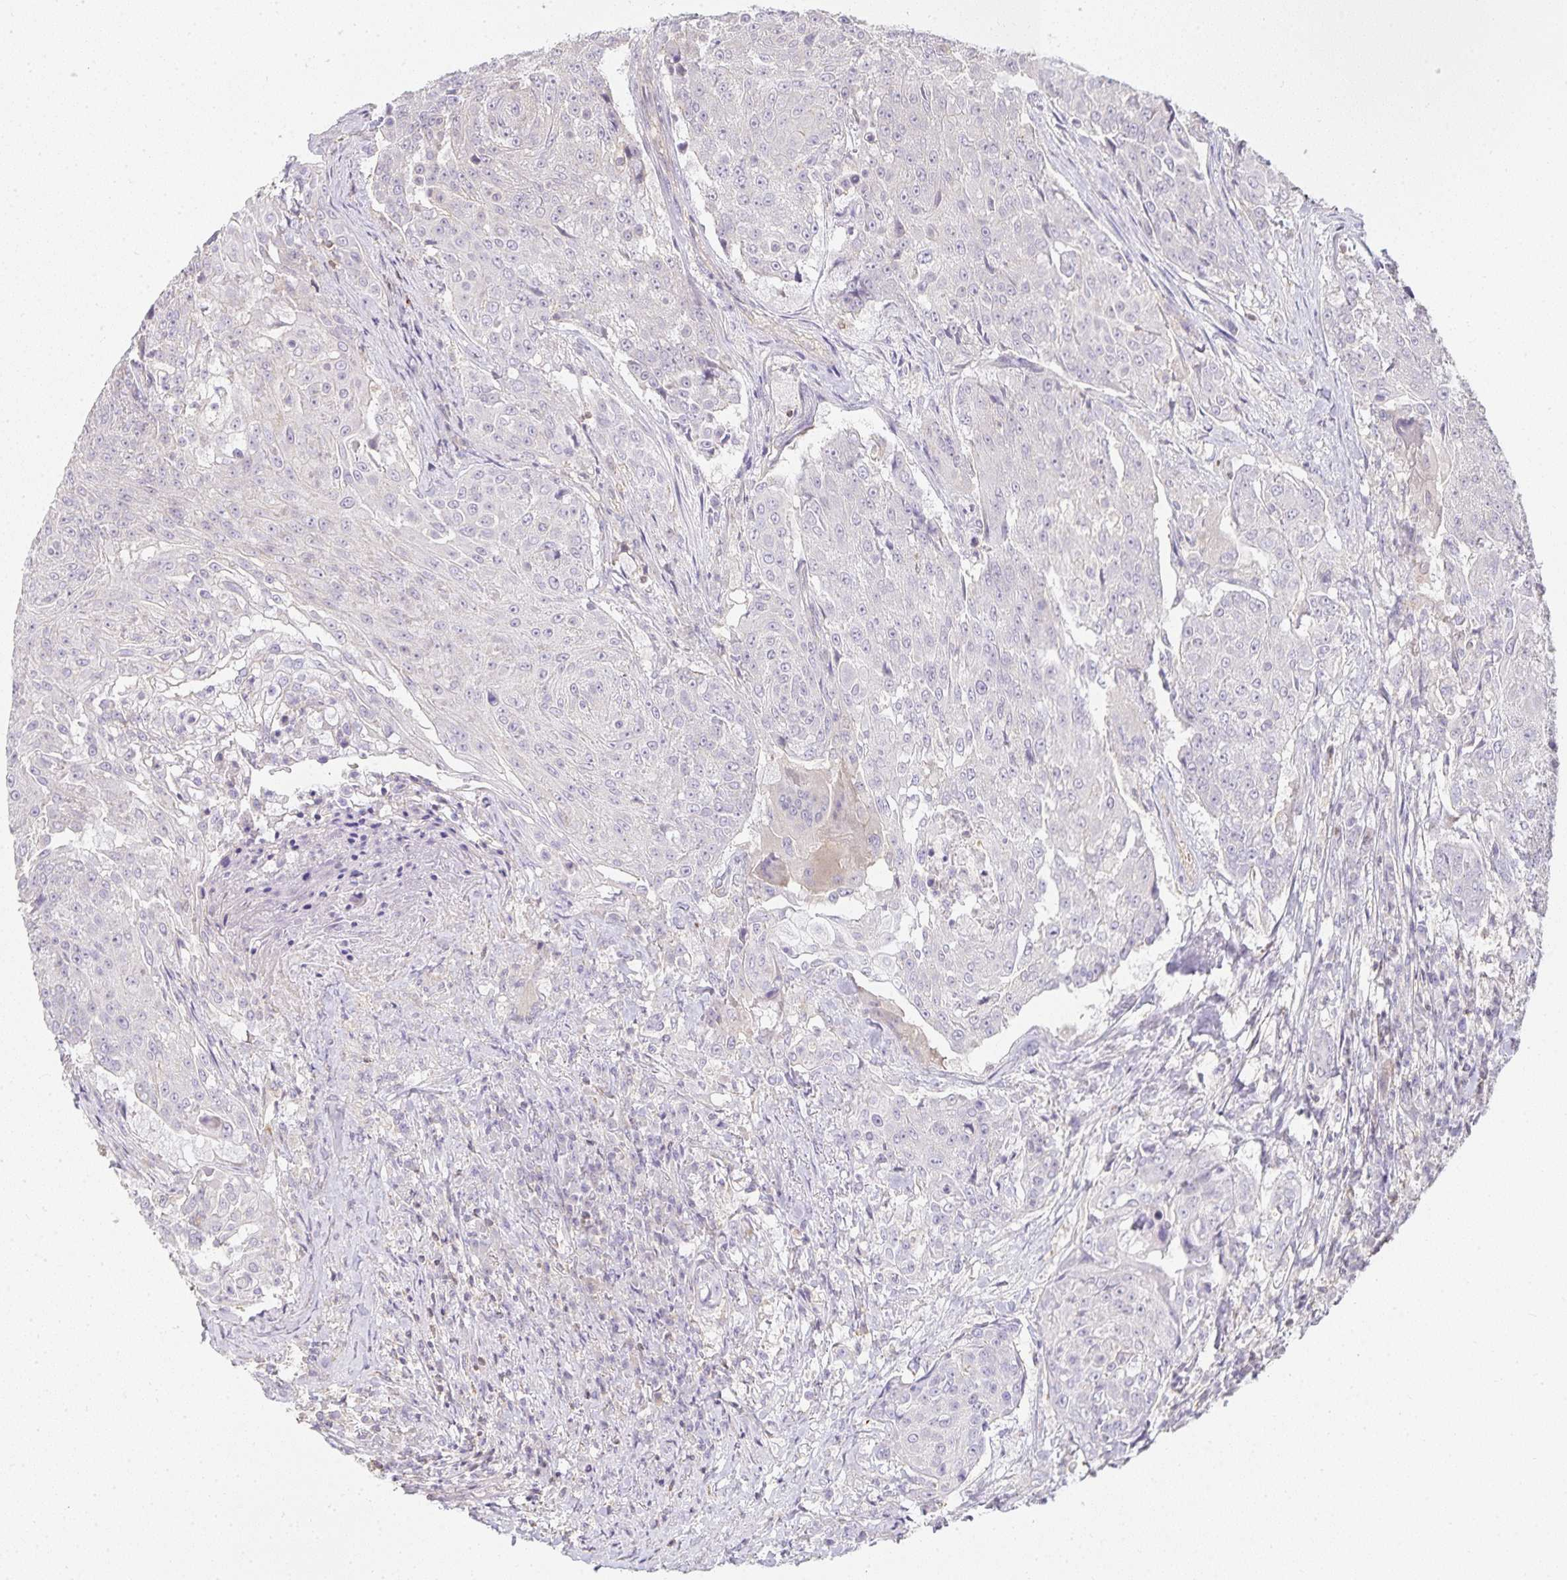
{"staining": {"intensity": "negative", "quantity": "none", "location": "none"}, "tissue": "urothelial cancer", "cell_type": "Tumor cells", "image_type": "cancer", "snomed": [{"axis": "morphology", "description": "Urothelial carcinoma, High grade"}, {"axis": "topography", "description": "Urinary bladder"}], "caption": "Immunohistochemical staining of human urothelial cancer demonstrates no significant positivity in tumor cells.", "gene": "GATA3", "patient": {"sex": "female", "age": 63}}